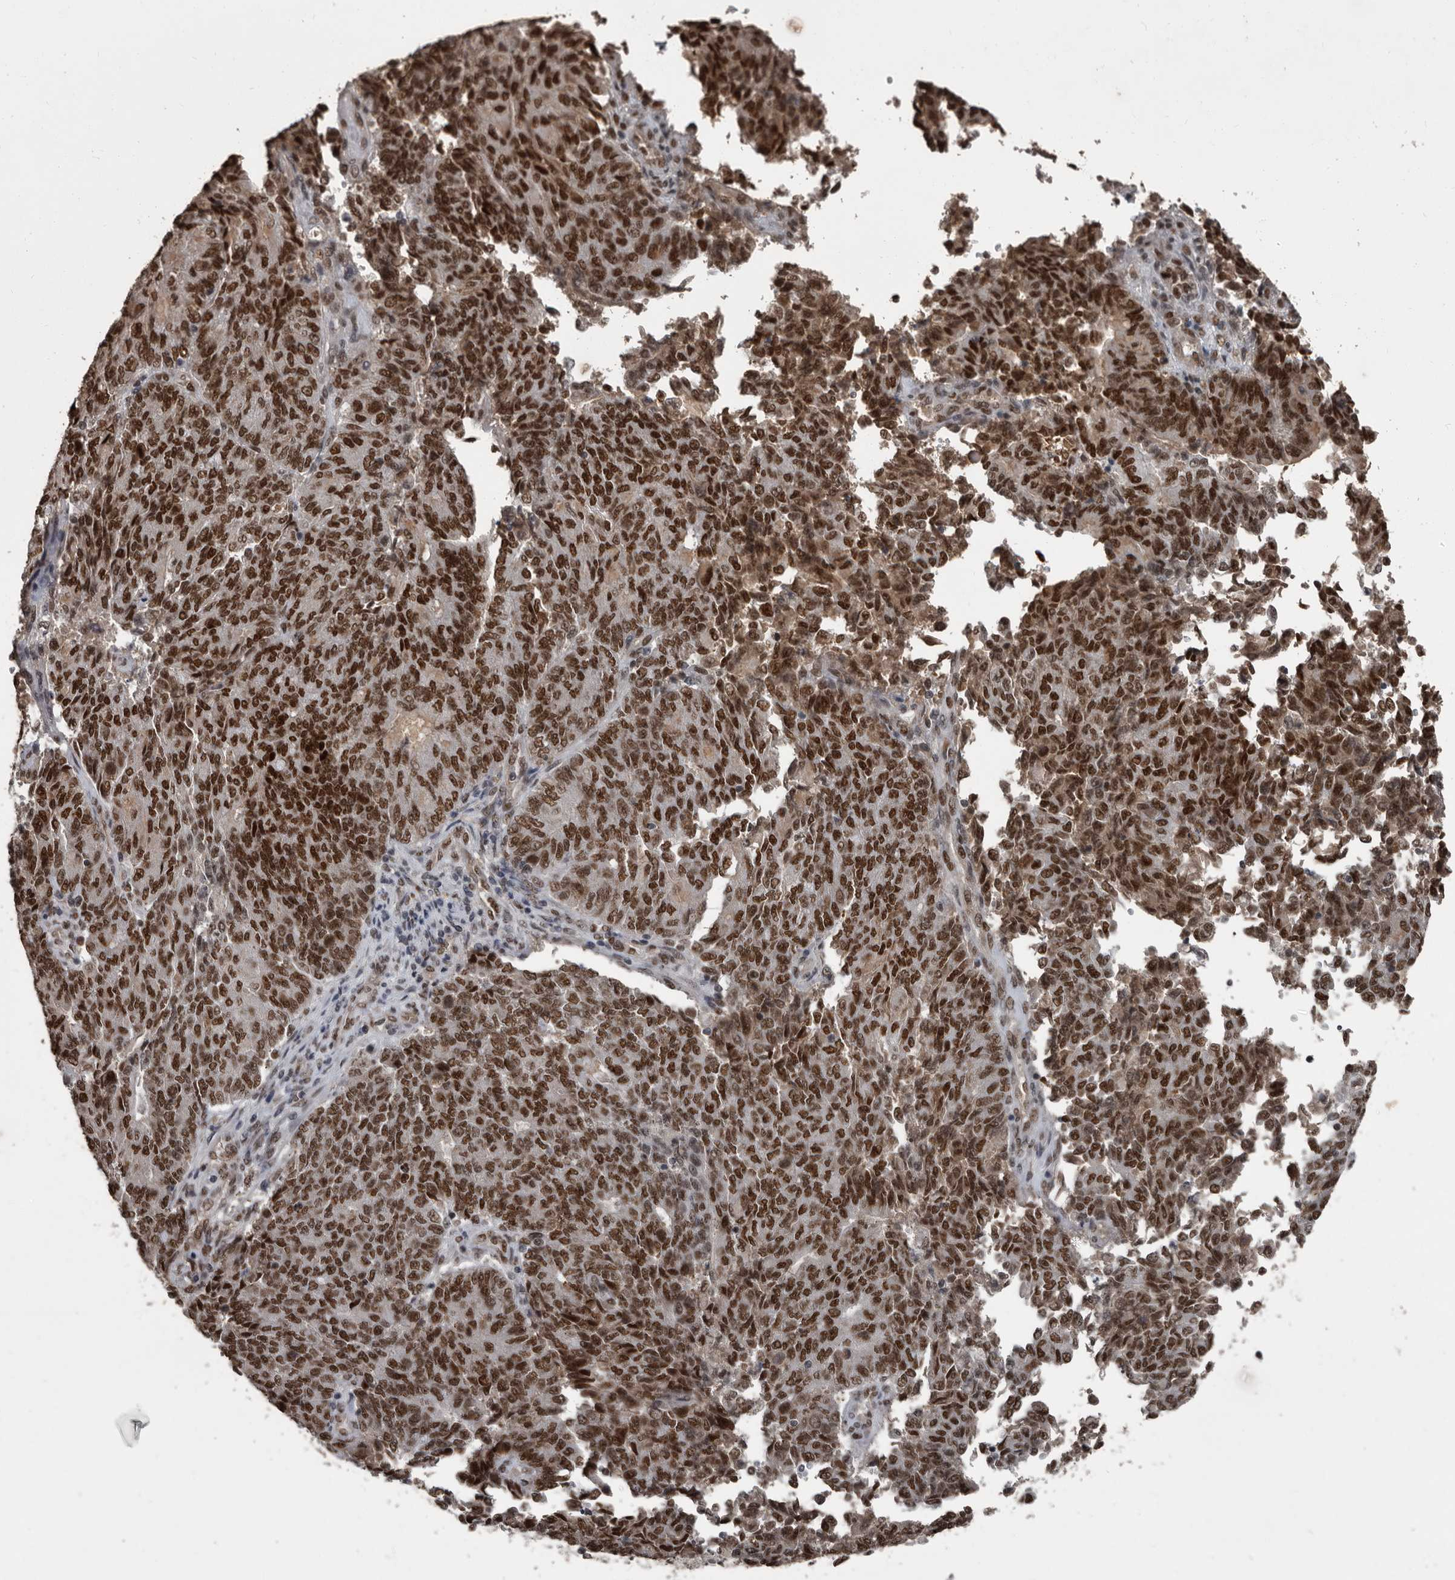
{"staining": {"intensity": "strong", "quantity": ">75%", "location": "nuclear"}, "tissue": "endometrial cancer", "cell_type": "Tumor cells", "image_type": "cancer", "snomed": [{"axis": "morphology", "description": "Adenocarcinoma, NOS"}, {"axis": "topography", "description": "Endometrium"}], "caption": "Endometrial adenocarcinoma stained for a protein (brown) shows strong nuclear positive expression in about >75% of tumor cells.", "gene": "CHD1L", "patient": {"sex": "female", "age": 80}}